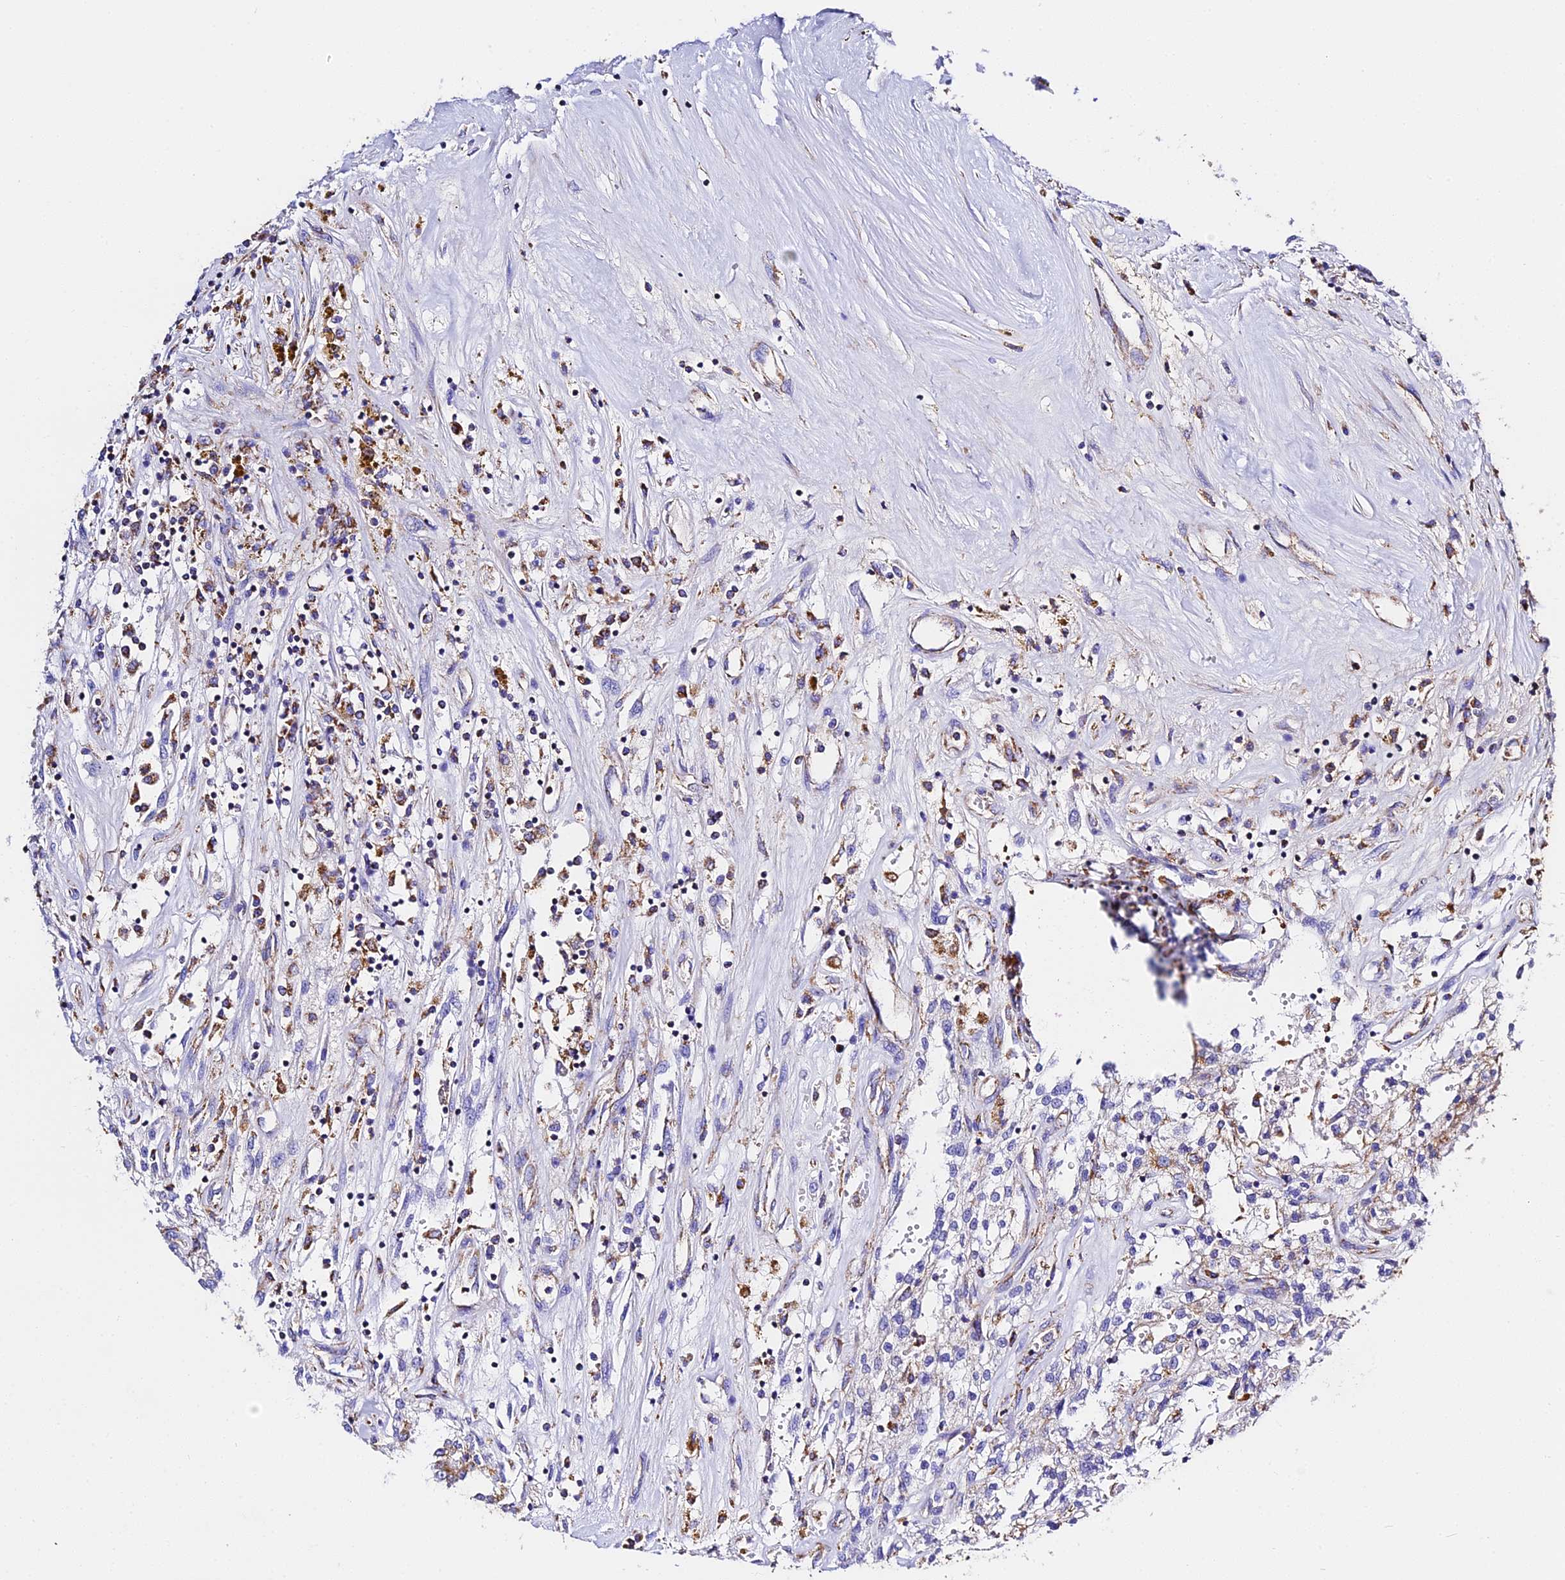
{"staining": {"intensity": "moderate", "quantity": "25%-75%", "location": "cytoplasmic/membranous"}, "tissue": "renal cancer", "cell_type": "Tumor cells", "image_type": "cancer", "snomed": [{"axis": "morphology", "description": "Adenocarcinoma, NOS"}, {"axis": "topography", "description": "Kidney"}], "caption": "A micrograph of renal cancer stained for a protein exhibits moderate cytoplasmic/membranous brown staining in tumor cells.", "gene": "ZNF573", "patient": {"sex": "female", "age": 52}}